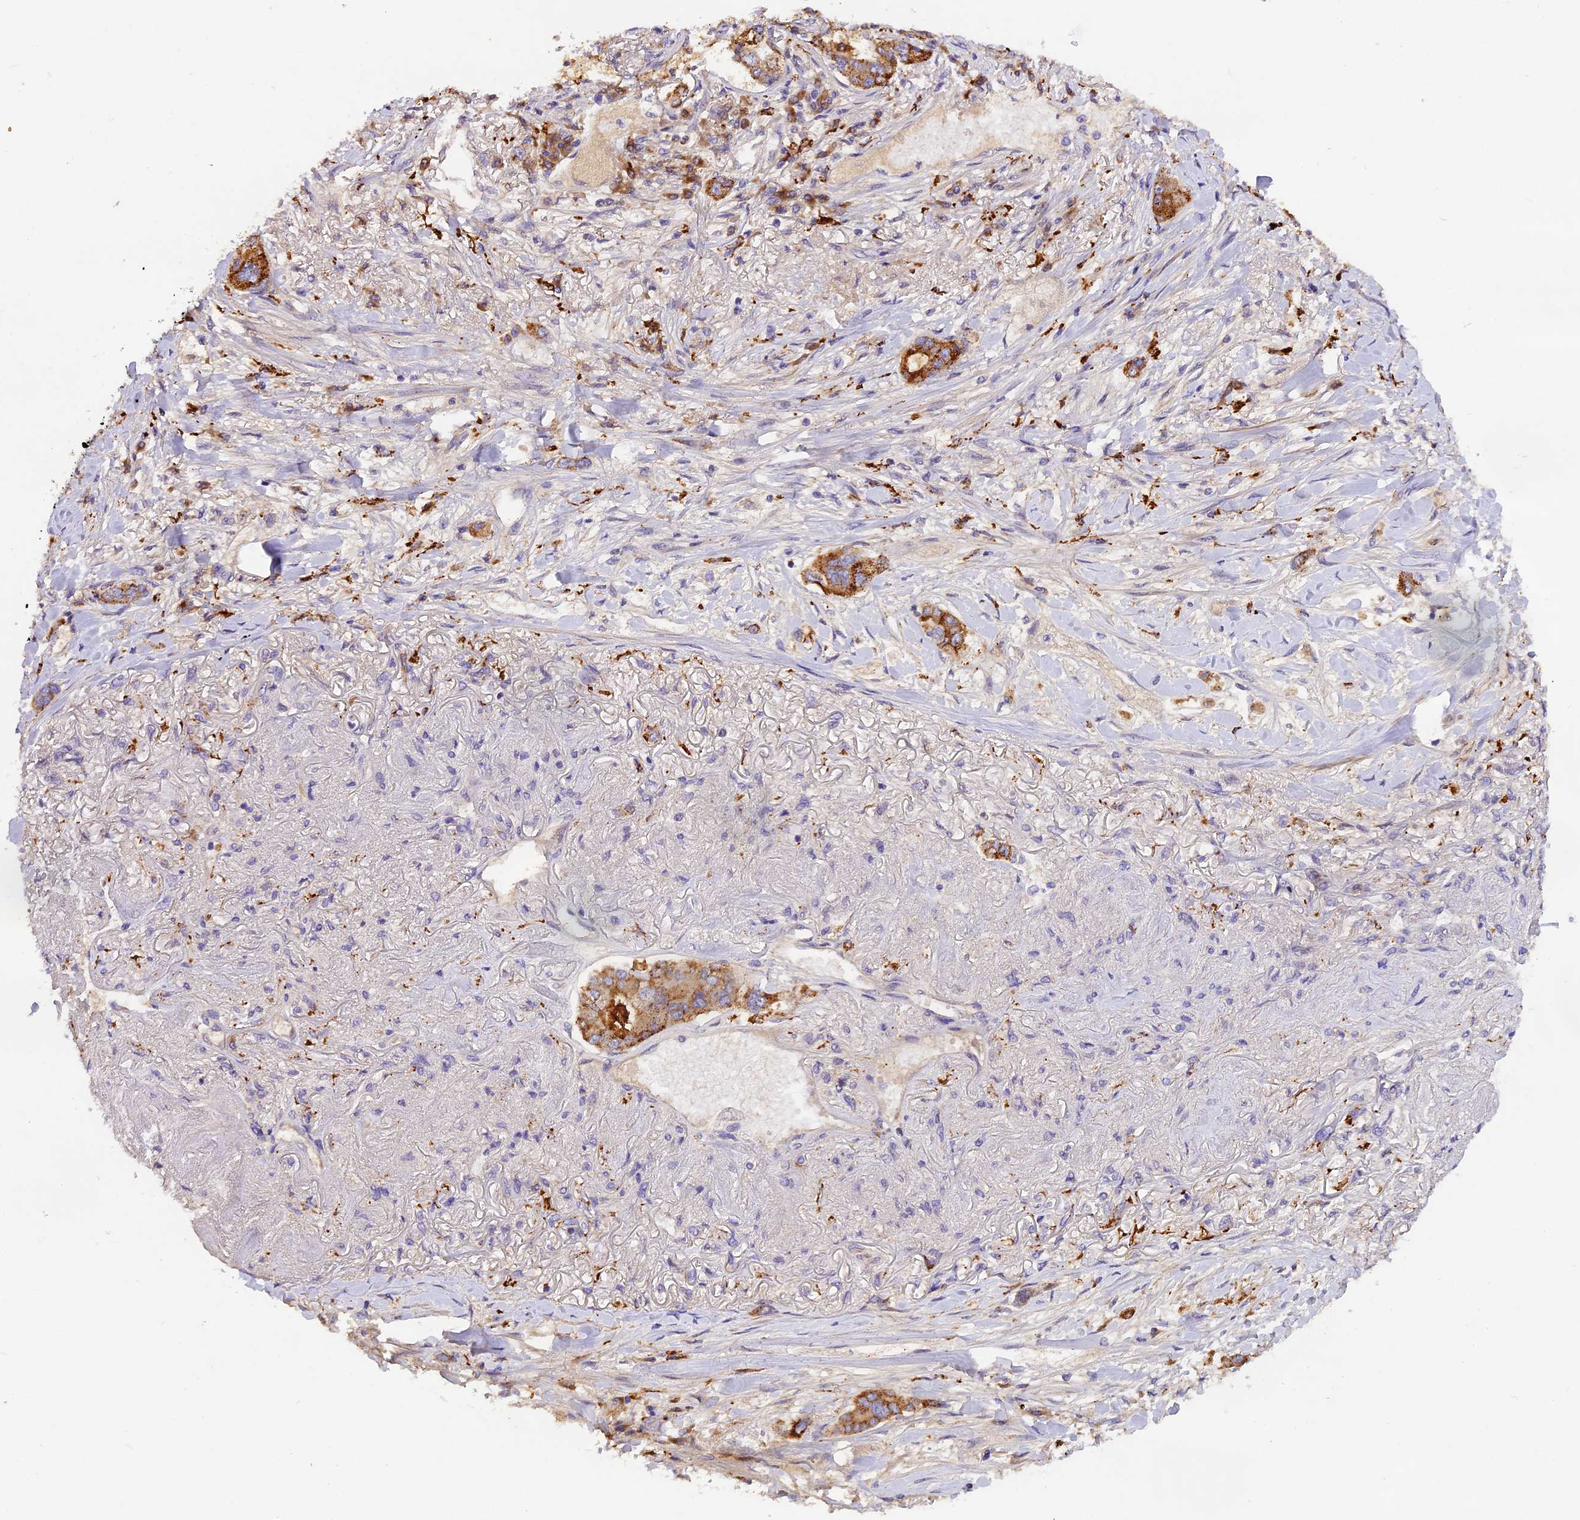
{"staining": {"intensity": "moderate", "quantity": ">75%", "location": "cytoplasmic/membranous"}, "tissue": "lung cancer", "cell_type": "Tumor cells", "image_type": "cancer", "snomed": [{"axis": "morphology", "description": "Adenocarcinoma, NOS"}, {"axis": "topography", "description": "Lung"}], "caption": "Immunohistochemistry (IHC) staining of lung cancer (adenocarcinoma), which demonstrates medium levels of moderate cytoplasmic/membranous staining in approximately >75% of tumor cells indicating moderate cytoplasmic/membranous protein positivity. The staining was performed using DAB (3,3'-diaminobenzidine) (brown) for protein detection and nuclei were counterstained in hematoxylin (blue).", "gene": "COPE", "patient": {"sex": "male", "age": 49}}